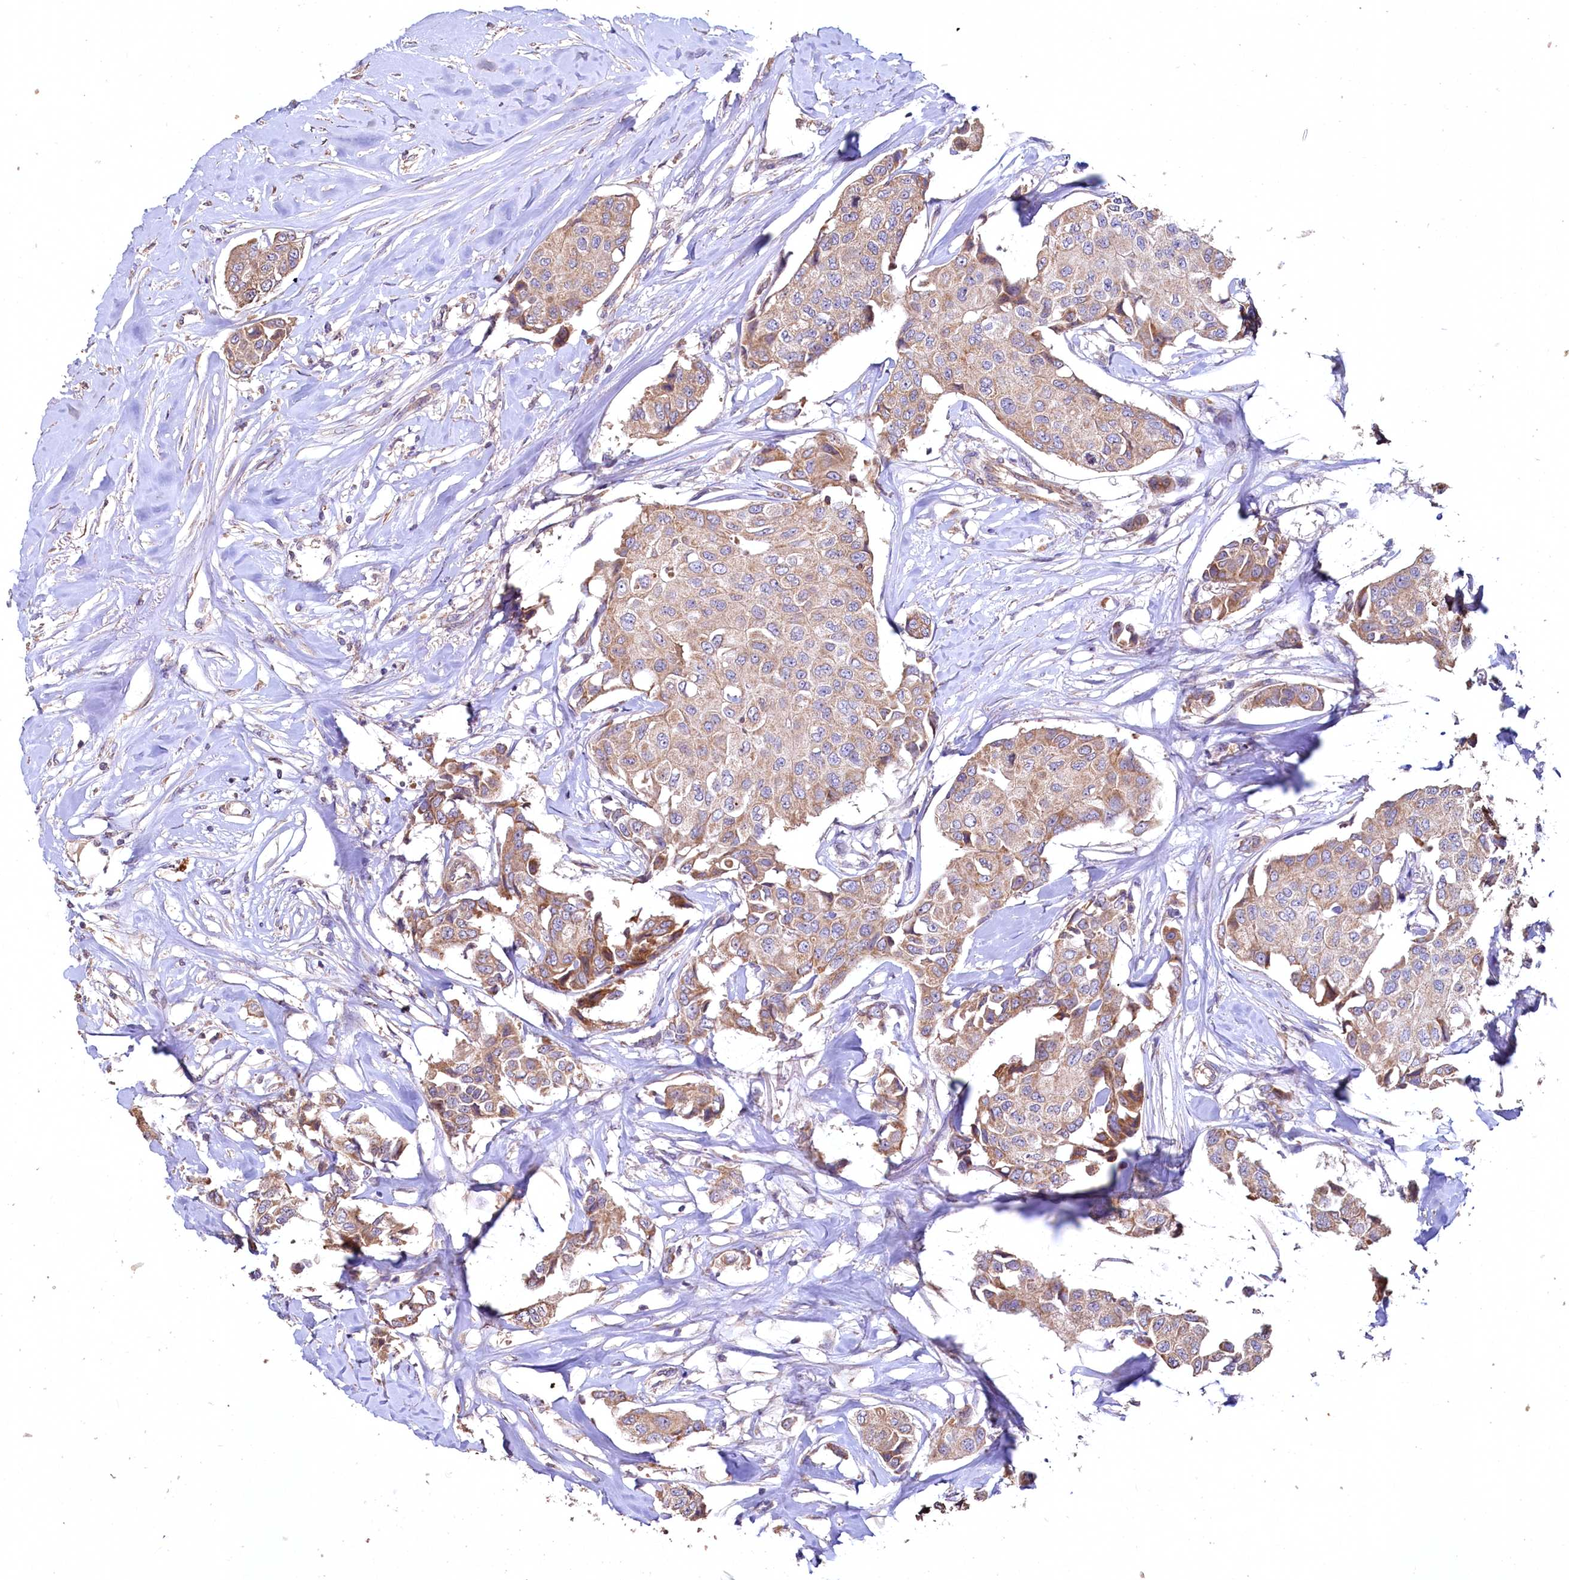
{"staining": {"intensity": "weak", "quantity": ">75%", "location": "cytoplasmic/membranous"}, "tissue": "breast cancer", "cell_type": "Tumor cells", "image_type": "cancer", "snomed": [{"axis": "morphology", "description": "Duct carcinoma"}, {"axis": "topography", "description": "Breast"}], "caption": "Immunohistochemical staining of infiltrating ductal carcinoma (breast) demonstrates weak cytoplasmic/membranous protein expression in approximately >75% of tumor cells.", "gene": "FUNDC1", "patient": {"sex": "female", "age": 80}}